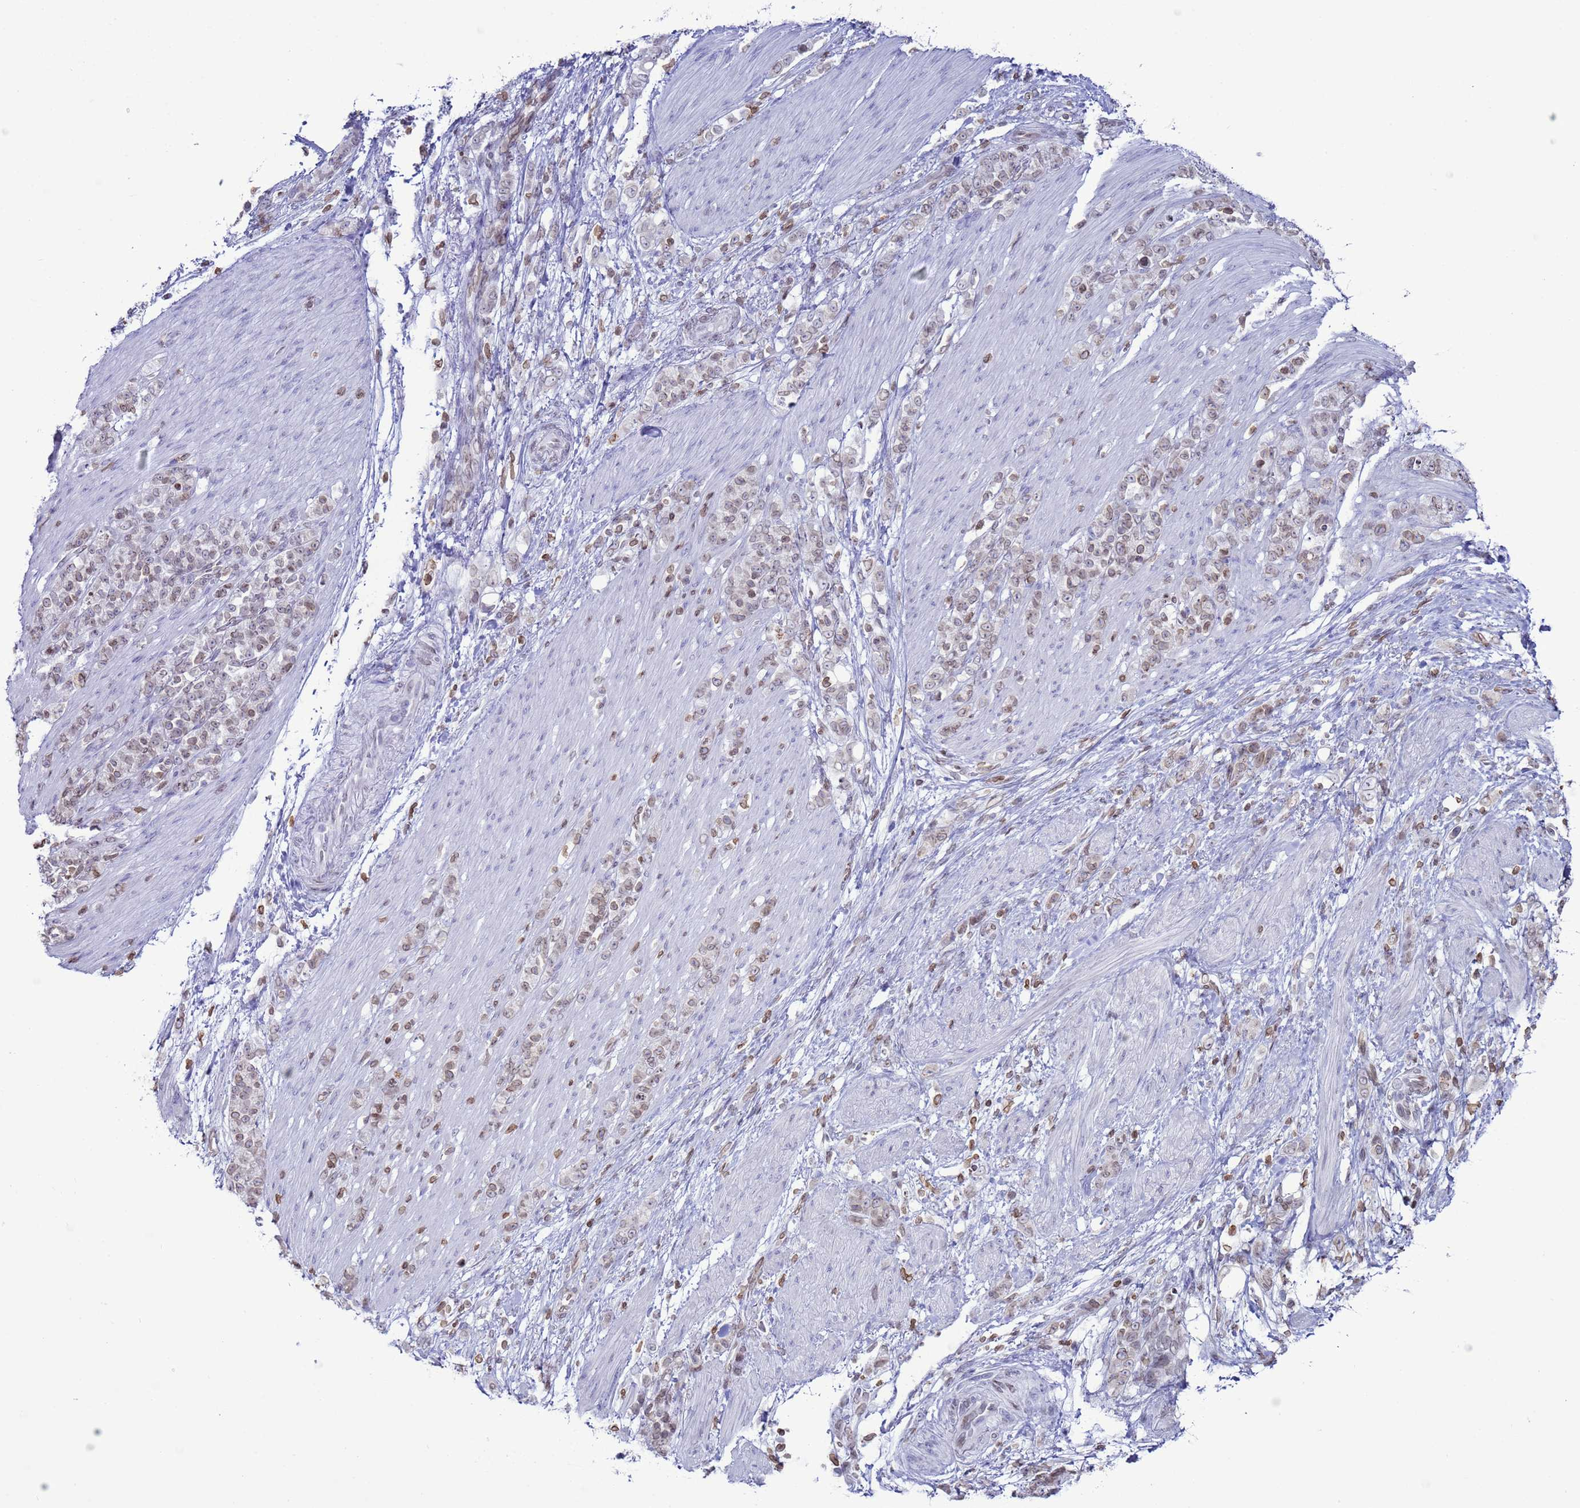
{"staining": {"intensity": "weak", "quantity": "25%-75%", "location": "cytoplasmic/membranous,nuclear"}, "tissue": "stomach cancer", "cell_type": "Tumor cells", "image_type": "cancer", "snomed": [{"axis": "morphology", "description": "Adenocarcinoma, NOS"}, {"axis": "topography", "description": "Stomach"}], "caption": "Immunohistochemical staining of human stomach cancer shows low levels of weak cytoplasmic/membranous and nuclear expression in approximately 25%-75% of tumor cells.", "gene": "DHX37", "patient": {"sex": "female", "age": 79}}